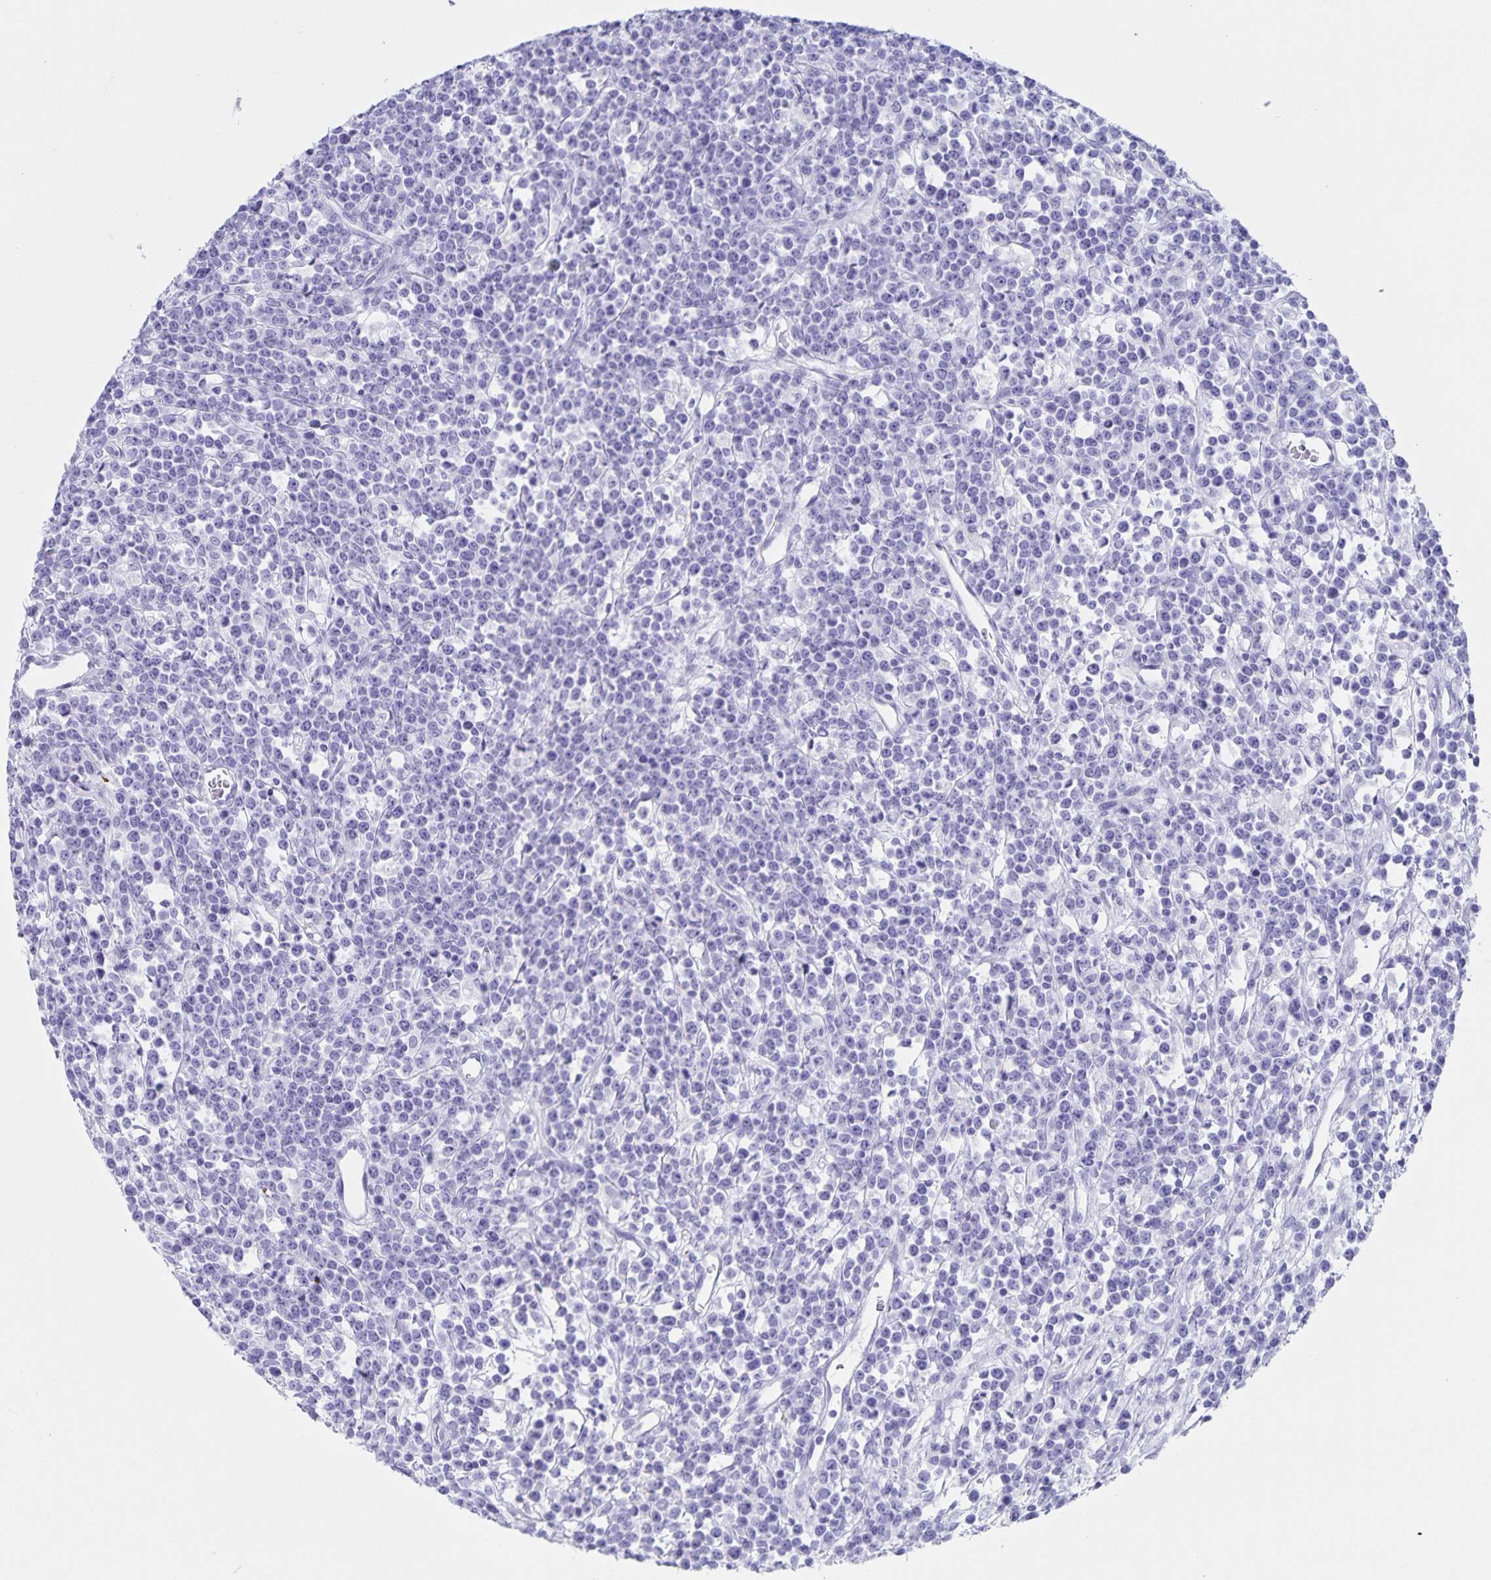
{"staining": {"intensity": "negative", "quantity": "none", "location": "none"}, "tissue": "lymphoma", "cell_type": "Tumor cells", "image_type": "cancer", "snomed": [{"axis": "morphology", "description": "Malignant lymphoma, non-Hodgkin's type, High grade"}, {"axis": "topography", "description": "Ovary"}], "caption": "Immunohistochemistry of human lymphoma exhibits no staining in tumor cells. Nuclei are stained in blue.", "gene": "AQP4", "patient": {"sex": "female", "age": 56}}